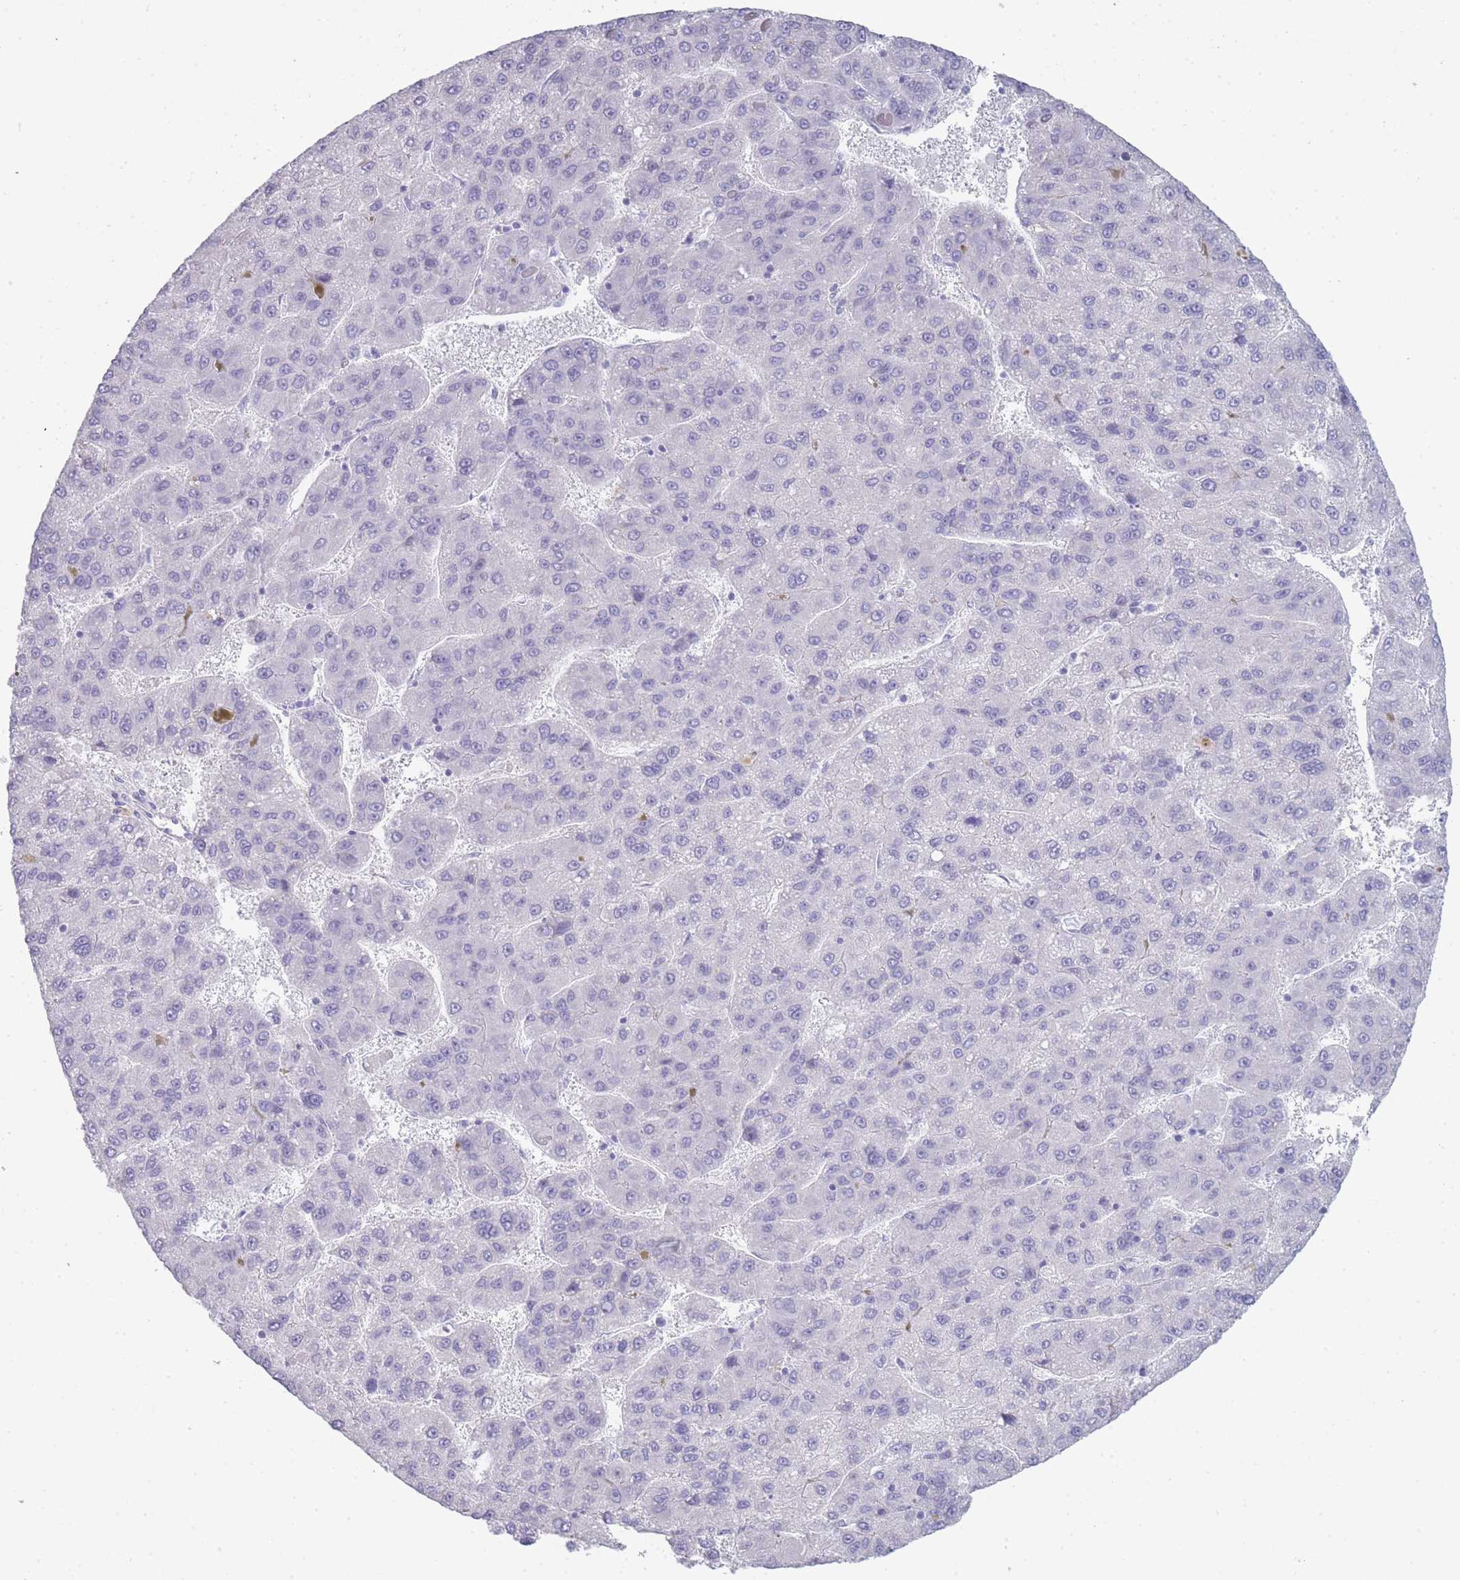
{"staining": {"intensity": "negative", "quantity": "none", "location": "none"}, "tissue": "liver cancer", "cell_type": "Tumor cells", "image_type": "cancer", "snomed": [{"axis": "morphology", "description": "Carcinoma, Hepatocellular, NOS"}, {"axis": "topography", "description": "Liver"}], "caption": "Tumor cells are negative for protein expression in human liver cancer.", "gene": "TCP11", "patient": {"sex": "female", "age": 82}}